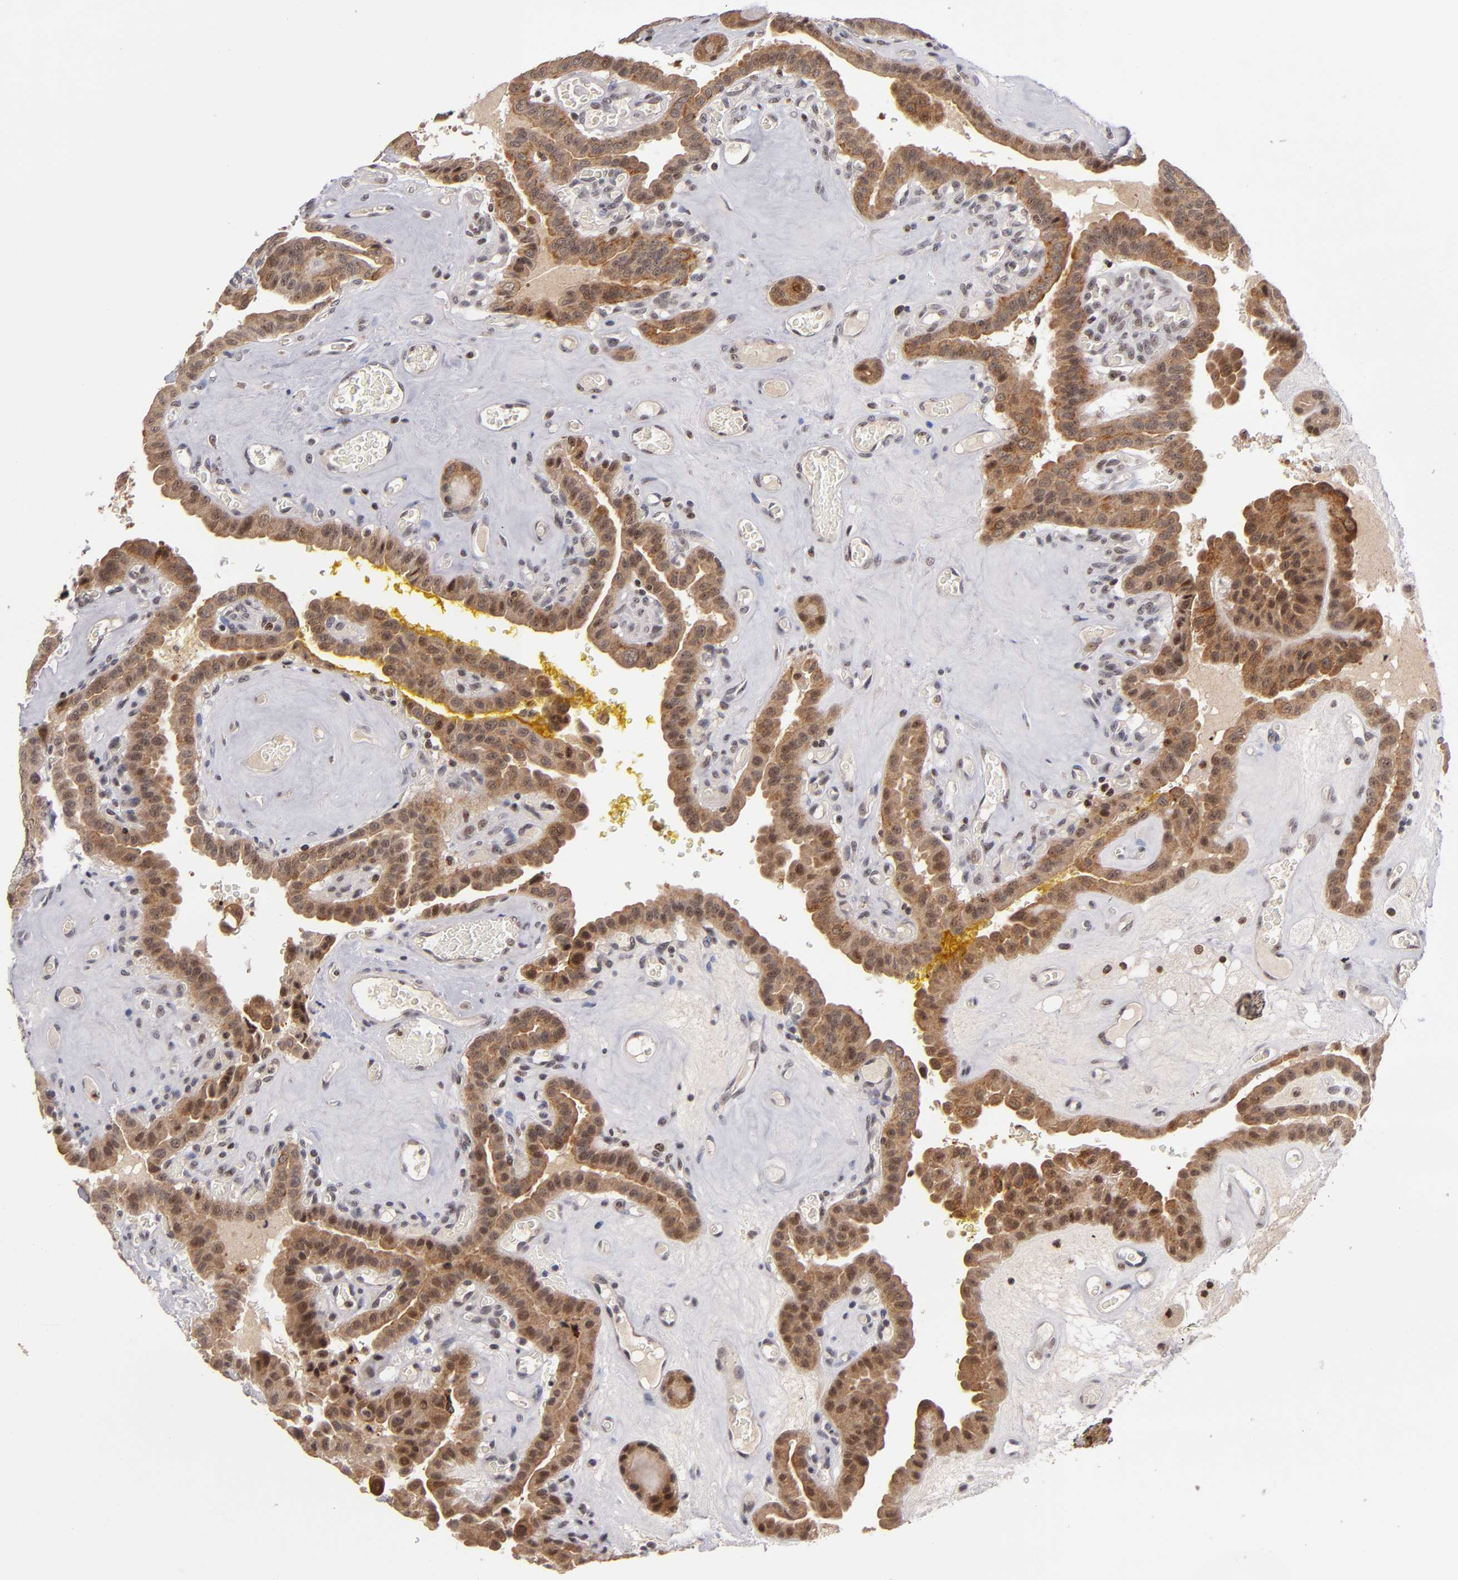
{"staining": {"intensity": "moderate", "quantity": ">75%", "location": "cytoplasmic/membranous,nuclear"}, "tissue": "thyroid cancer", "cell_type": "Tumor cells", "image_type": "cancer", "snomed": [{"axis": "morphology", "description": "Papillary adenocarcinoma, NOS"}, {"axis": "topography", "description": "Thyroid gland"}], "caption": "DAB (3,3'-diaminobenzidine) immunohistochemical staining of human papillary adenocarcinoma (thyroid) demonstrates moderate cytoplasmic/membranous and nuclear protein expression in approximately >75% of tumor cells.", "gene": "PCNX4", "patient": {"sex": "male", "age": 87}}